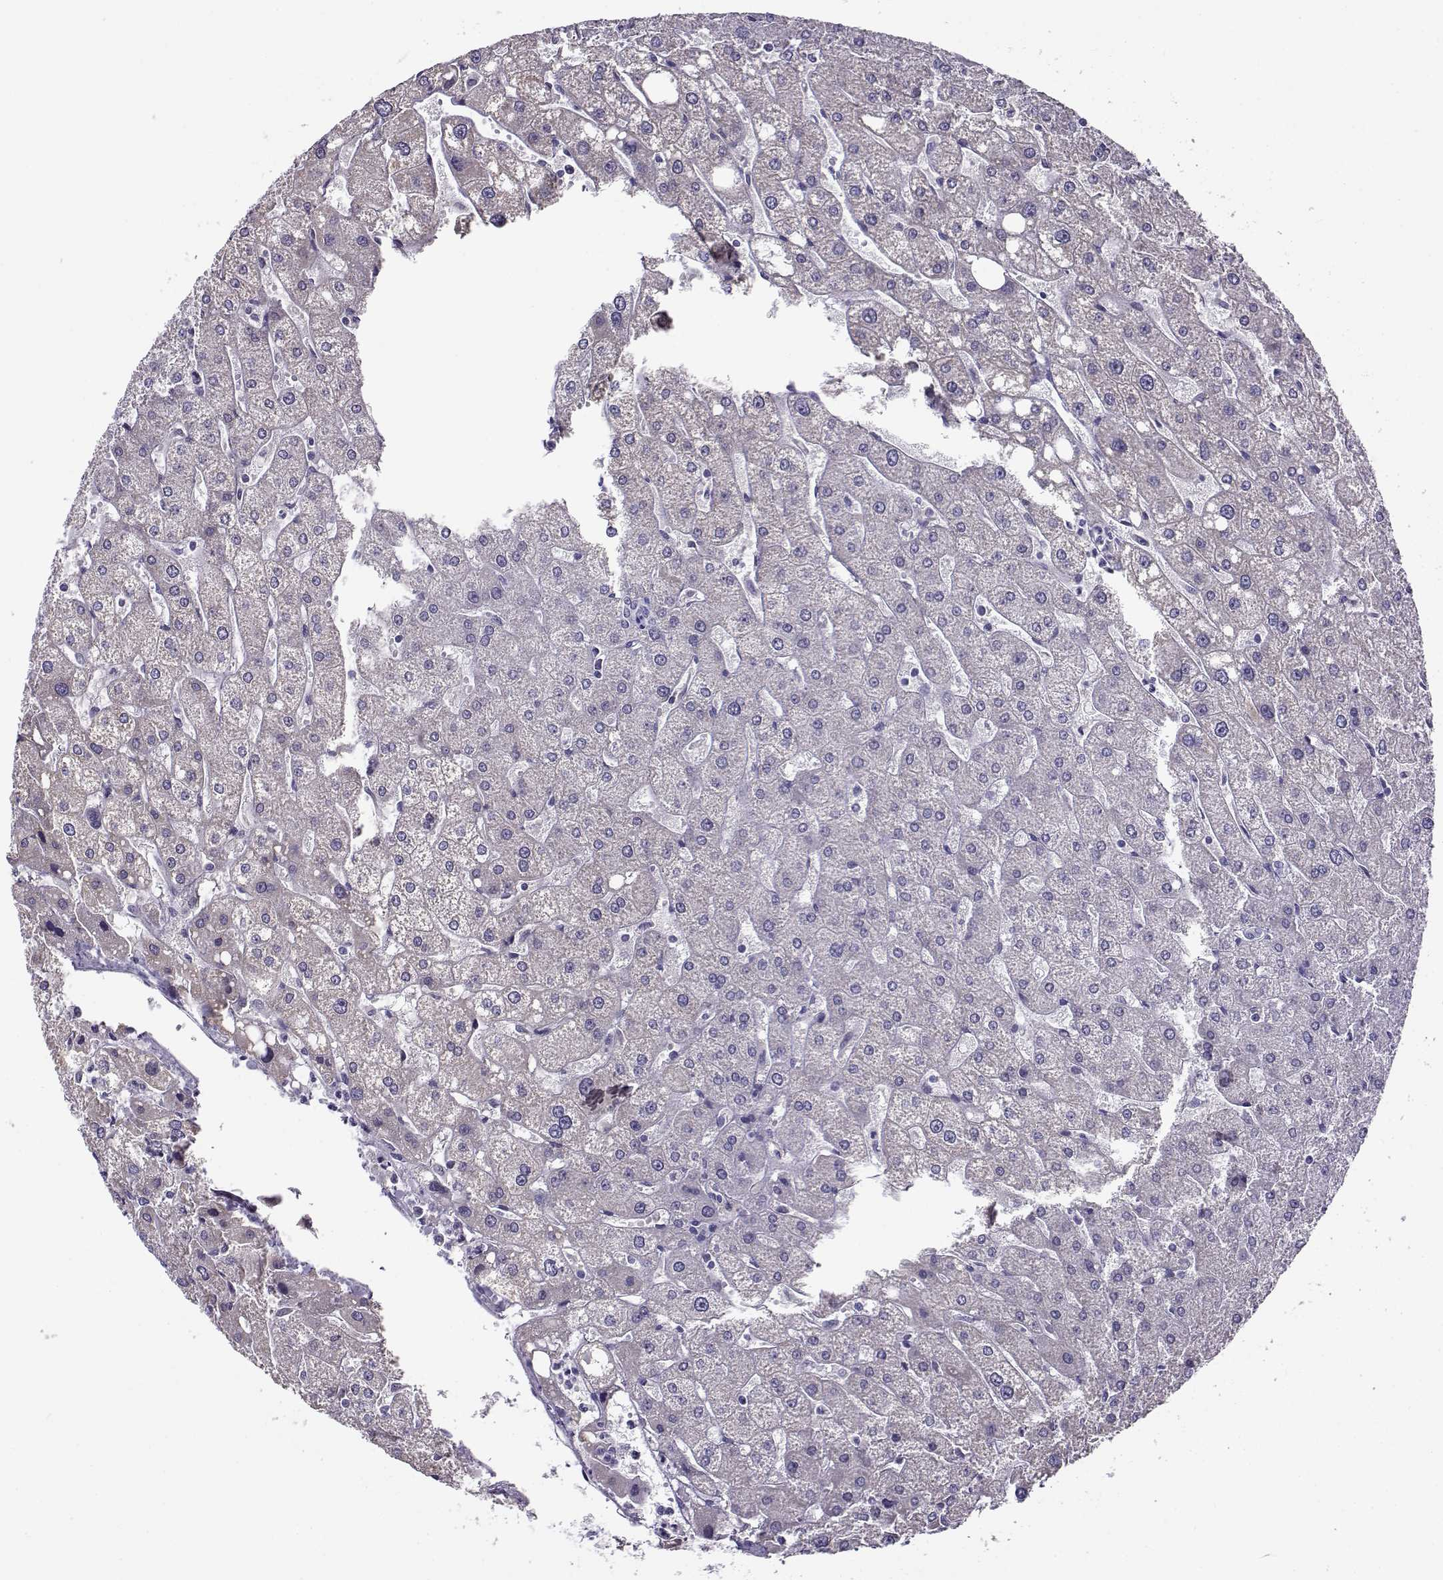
{"staining": {"intensity": "negative", "quantity": "none", "location": "none"}, "tissue": "liver", "cell_type": "Cholangiocytes", "image_type": "normal", "snomed": [{"axis": "morphology", "description": "Normal tissue, NOS"}, {"axis": "topography", "description": "Liver"}], "caption": "IHC photomicrograph of benign liver: human liver stained with DAB (3,3'-diaminobenzidine) shows no significant protein positivity in cholangiocytes.", "gene": "FEZF1", "patient": {"sex": "male", "age": 67}}